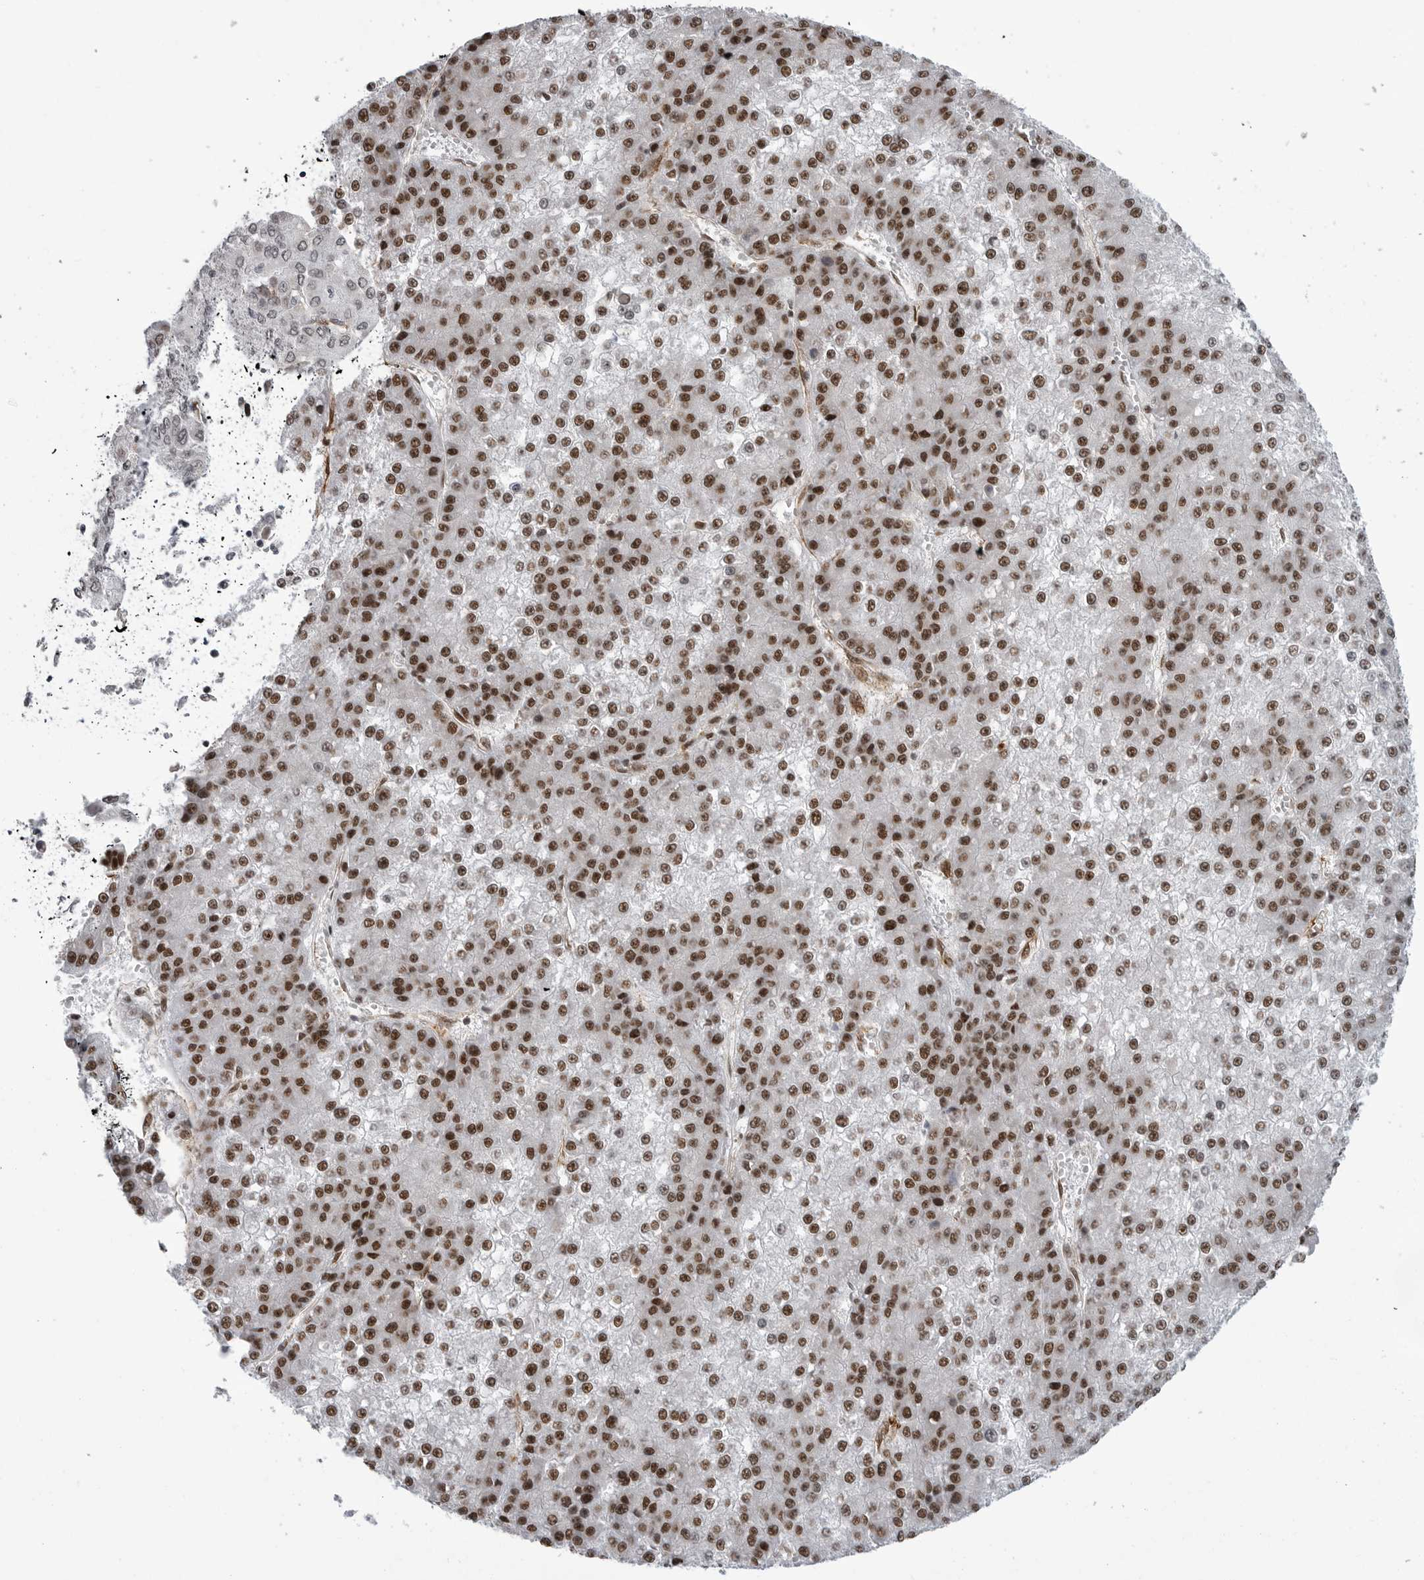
{"staining": {"intensity": "strong", "quantity": ">75%", "location": "nuclear"}, "tissue": "liver cancer", "cell_type": "Tumor cells", "image_type": "cancer", "snomed": [{"axis": "morphology", "description": "Carcinoma, Hepatocellular, NOS"}, {"axis": "topography", "description": "Liver"}], "caption": "A high-resolution image shows immunohistochemistry staining of liver cancer (hepatocellular carcinoma), which exhibits strong nuclear staining in about >75% of tumor cells. Nuclei are stained in blue.", "gene": "RNF26", "patient": {"sex": "female", "age": 73}}